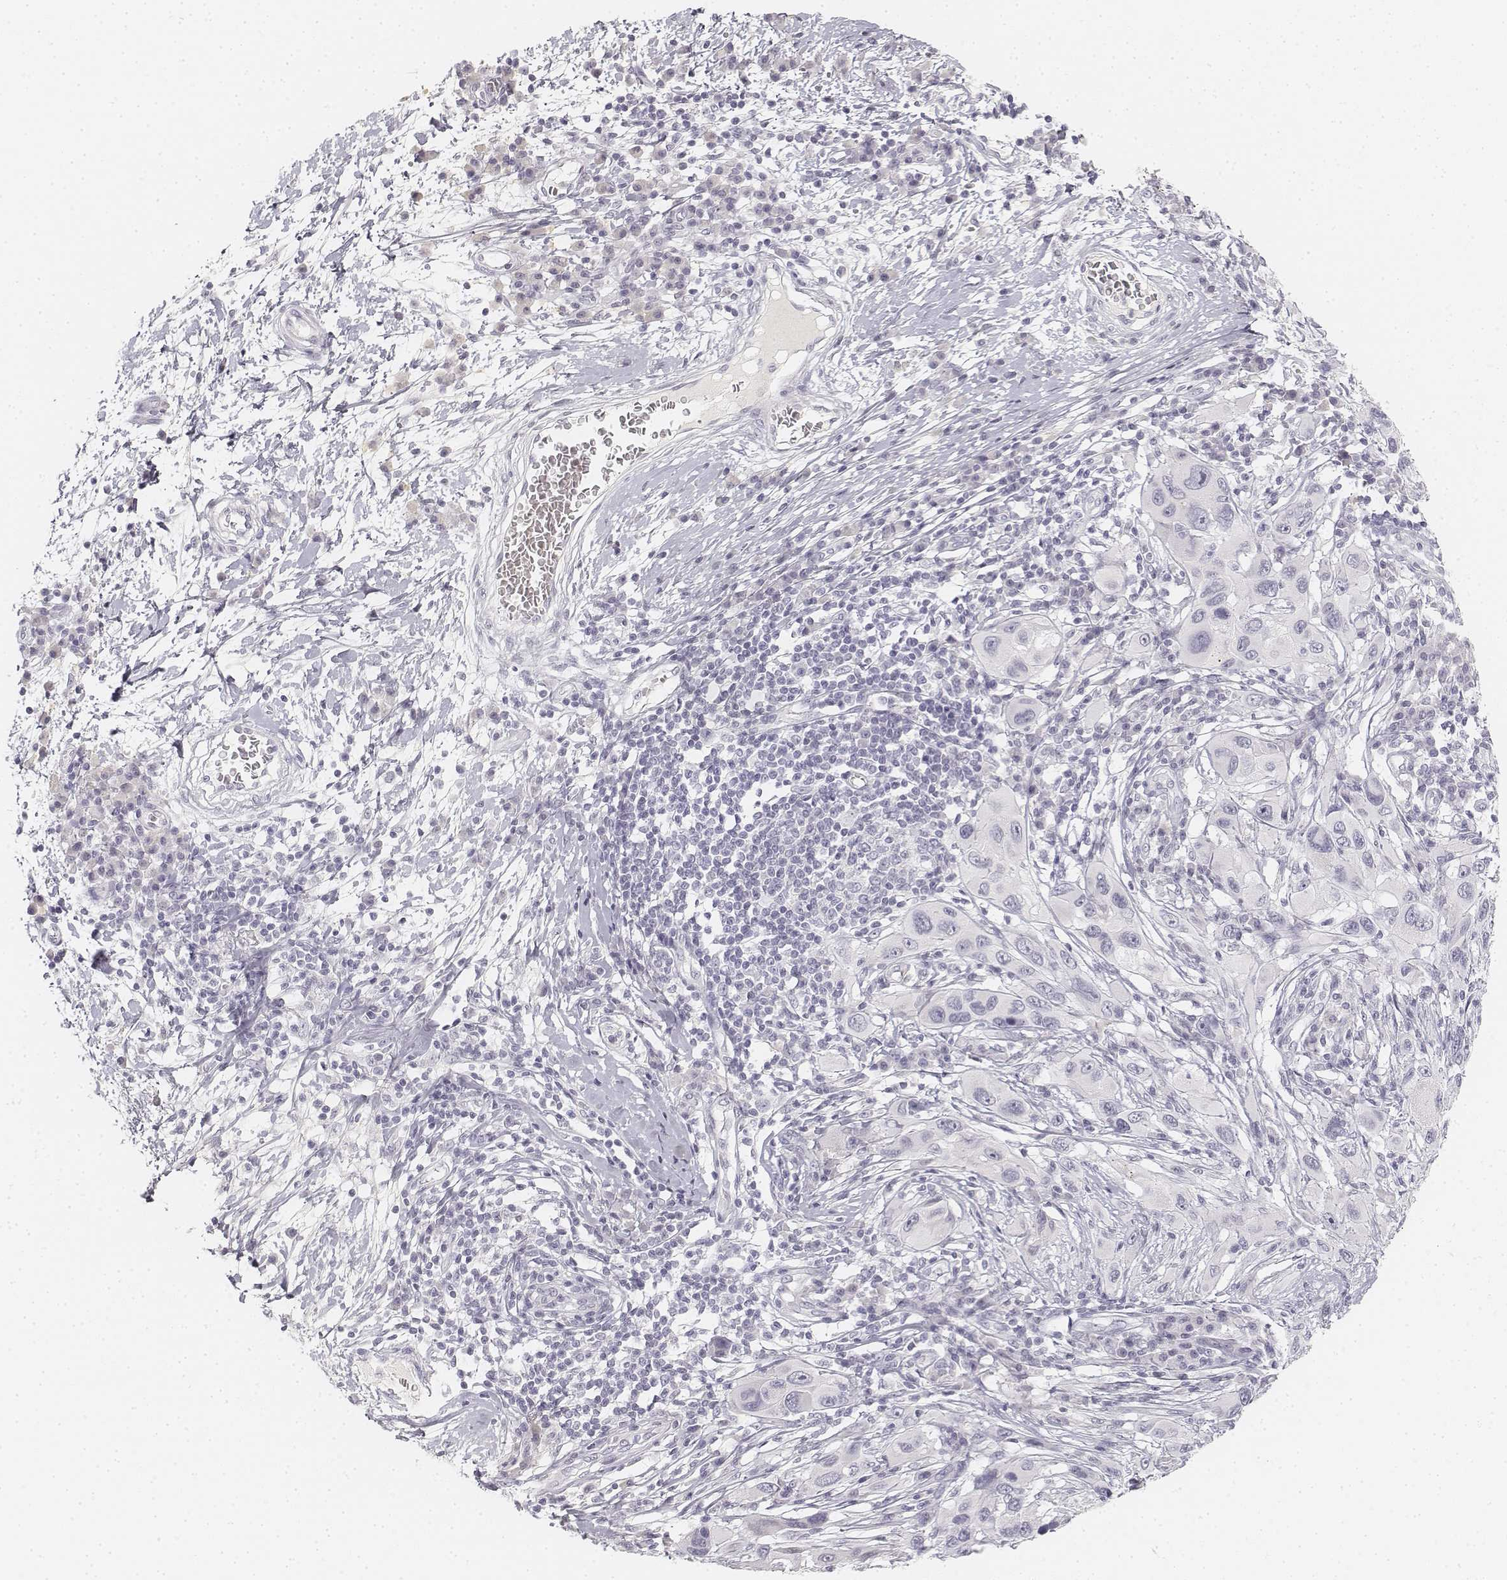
{"staining": {"intensity": "negative", "quantity": "none", "location": "none"}, "tissue": "melanoma", "cell_type": "Tumor cells", "image_type": "cancer", "snomed": [{"axis": "morphology", "description": "Malignant melanoma, NOS"}, {"axis": "topography", "description": "Skin"}], "caption": "Immunohistochemistry (IHC) of malignant melanoma reveals no expression in tumor cells.", "gene": "DSG4", "patient": {"sex": "male", "age": 53}}